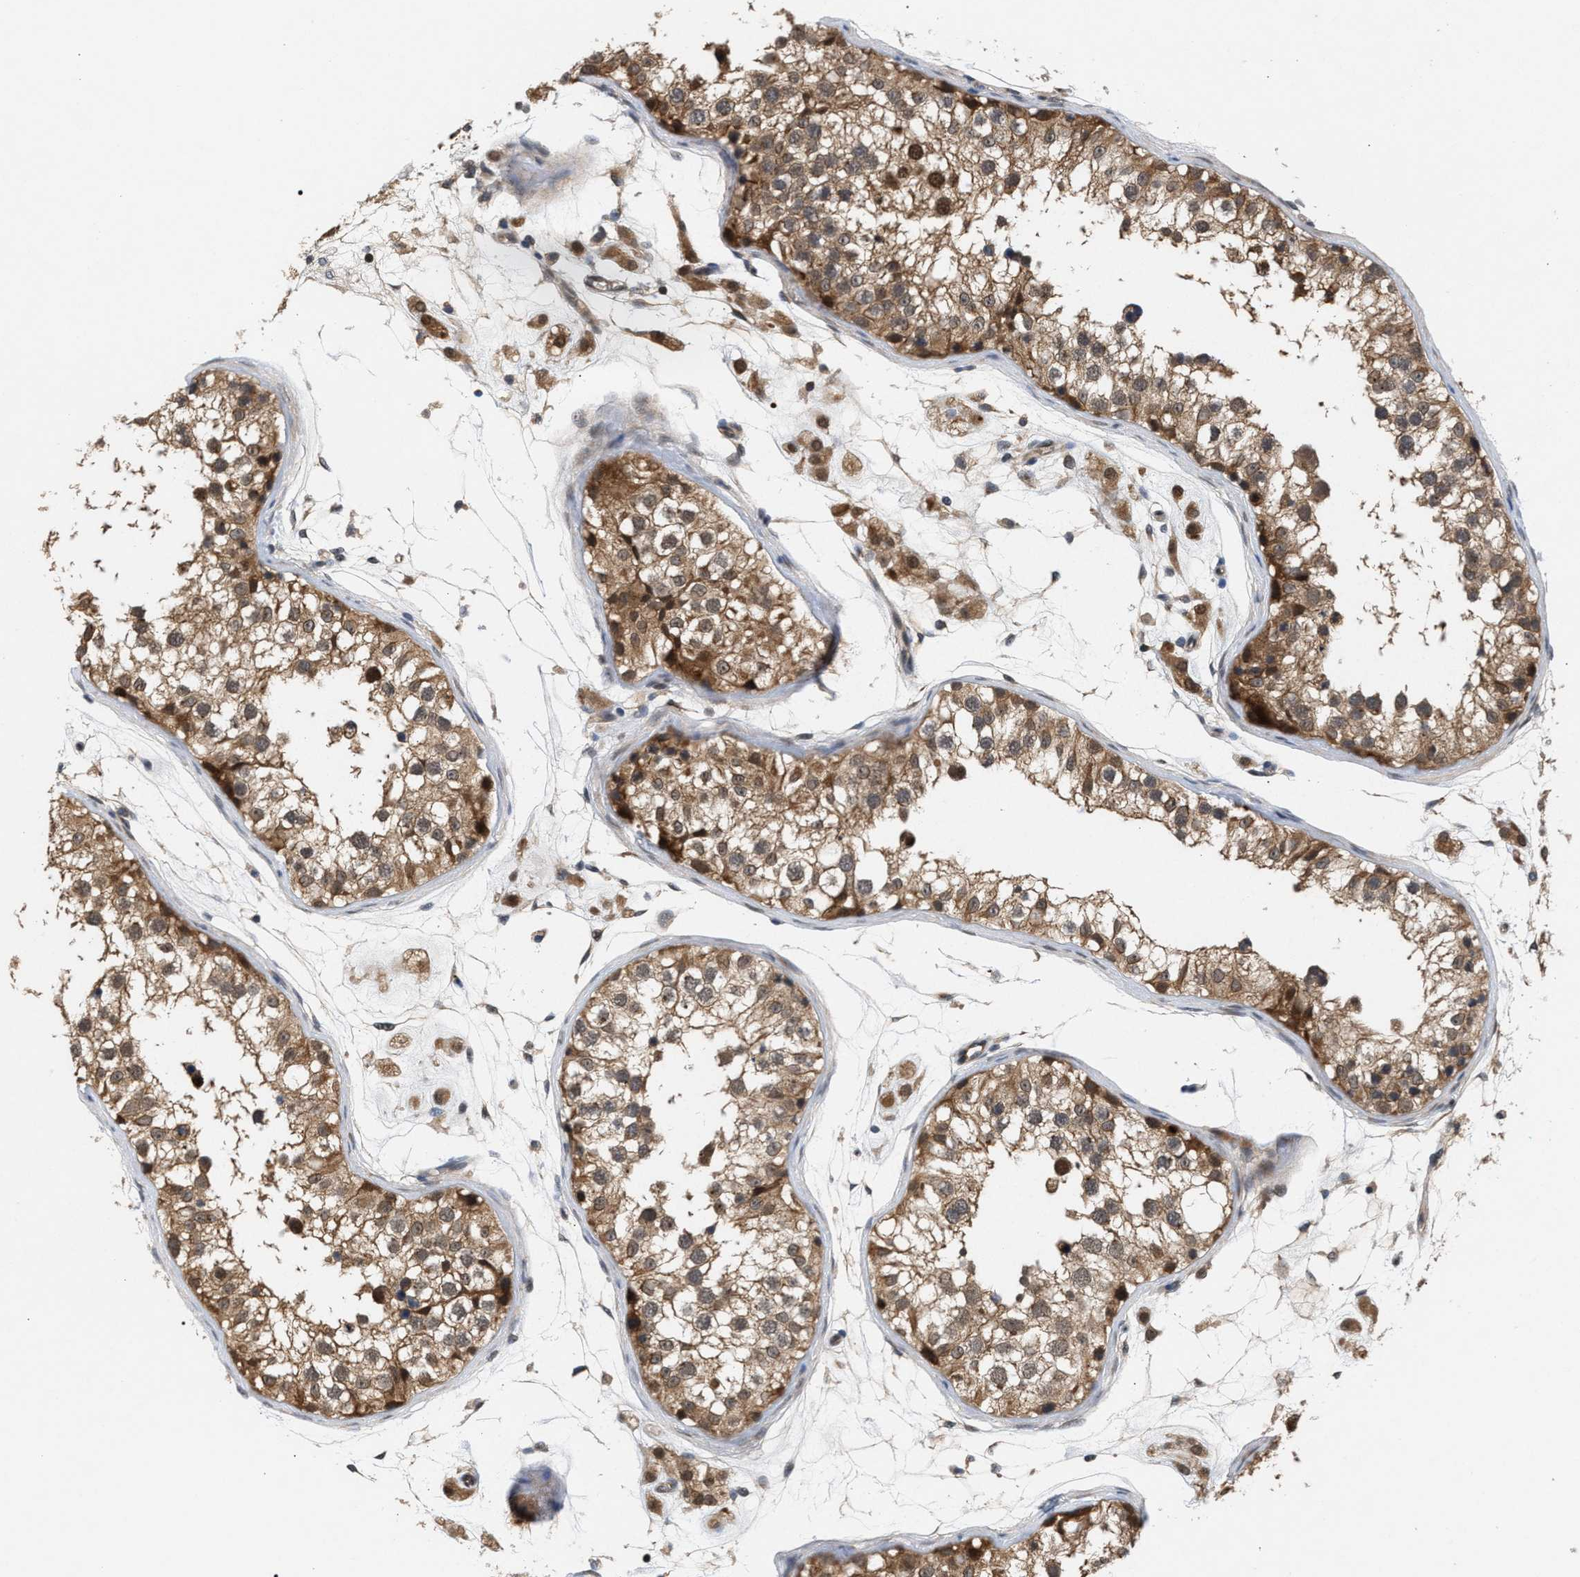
{"staining": {"intensity": "moderate", "quantity": ">75%", "location": "cytoplasmic/membranous"}, "tissue": "testis", "cell_type": "Cells in seminiferous ducts", "image_type": "normal", "snomed": [{"axis": "morphology", "description": "Normal tissue, NOS"}, {"axis": "morphology", "description": "Adenocarcinoma, metastatic, NOS"}, {"axis": "topography", "description": "Testis"}], "caption": "Cells in seminiferous ducts show medium levels of moderate cytoplasmic/membranous positivity in about >75% of cells in benign testis. Using DAB (3,3'-diaminobenzidine) (brown) and hematoxylin (blue) stains, captured at high magnification using brightfield microscopy.", "gene": "GLOD4", "patient": {"sex": "male", "age": 26}}